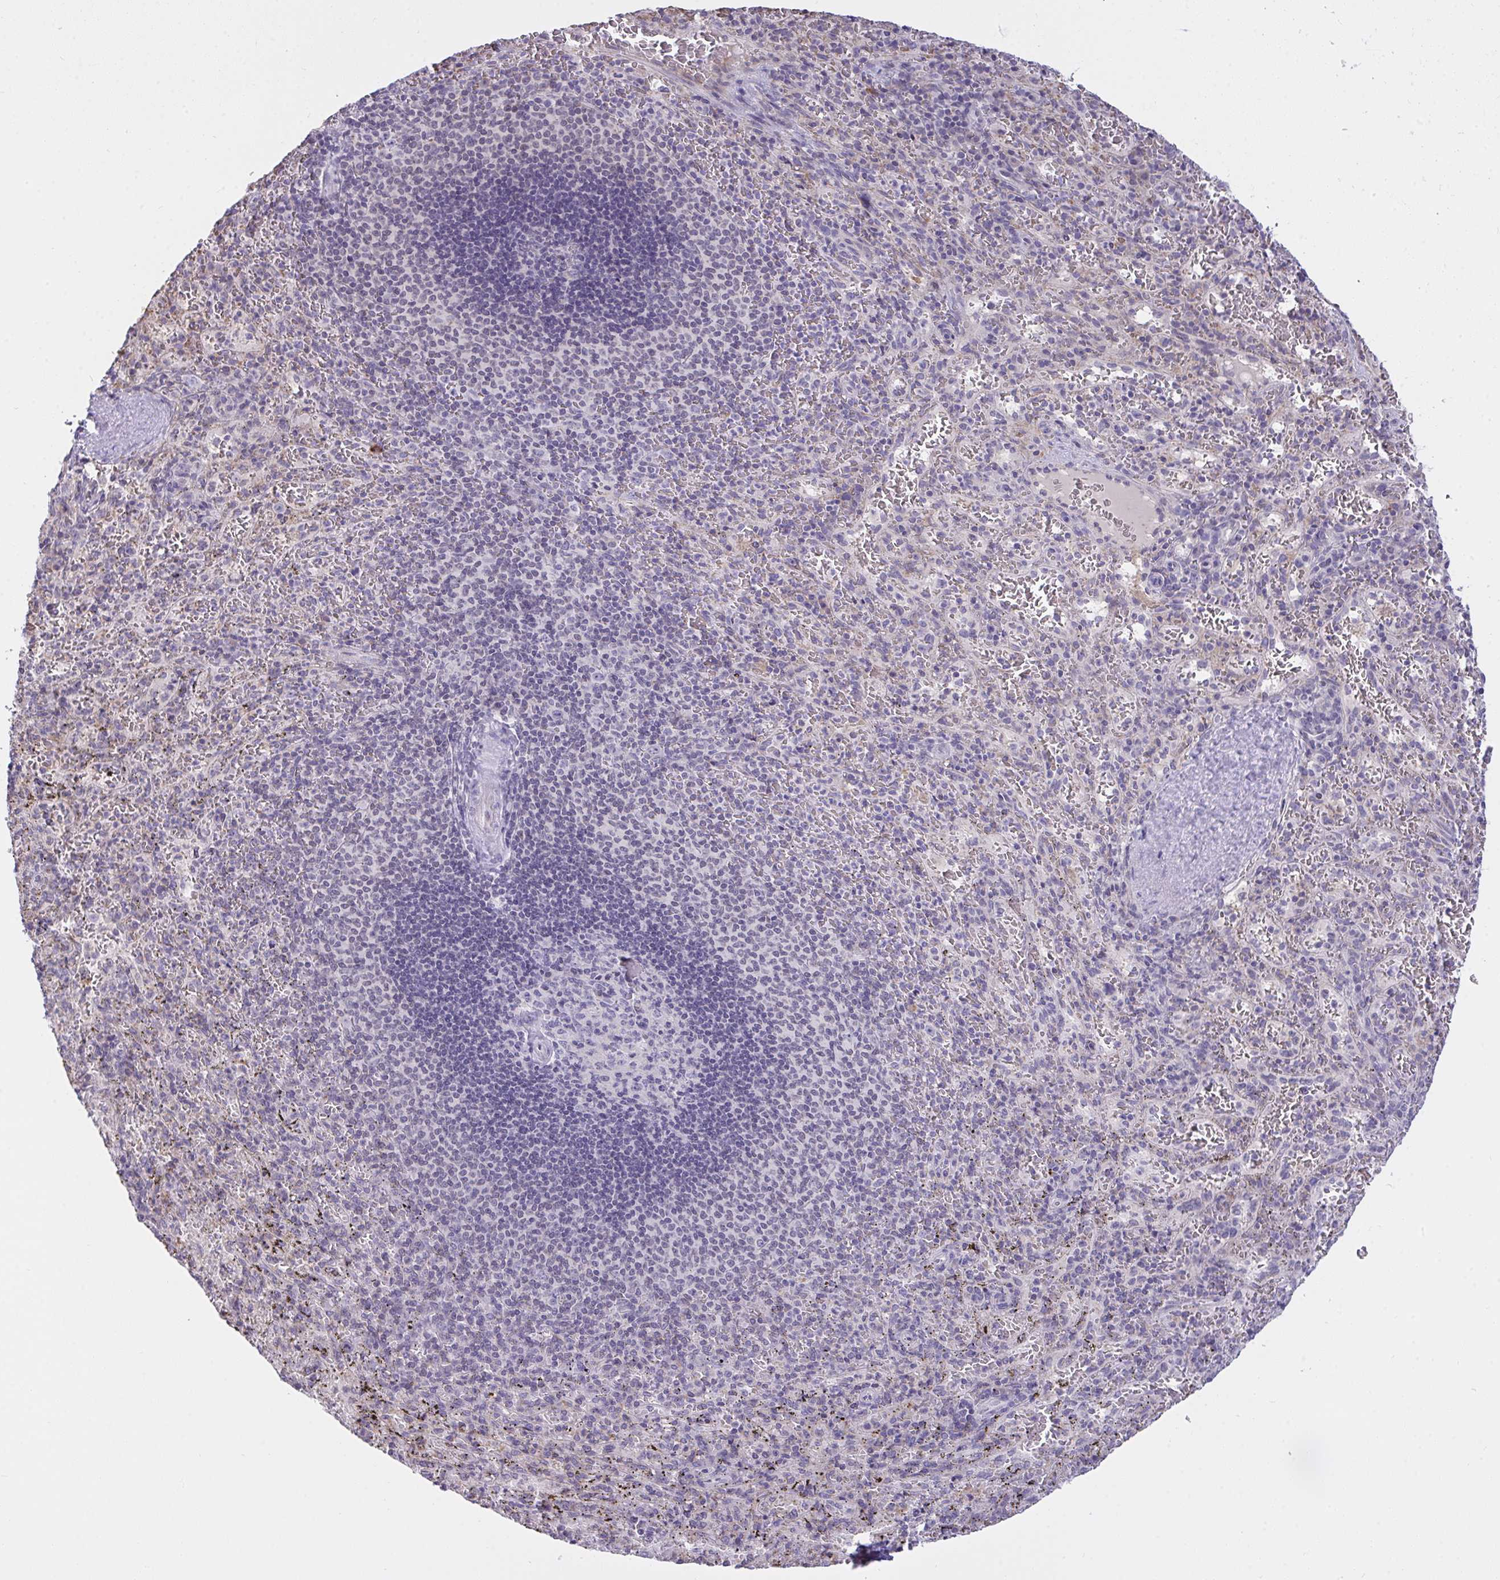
{"staining": {"intensity": "negative", "quantity": "none", "location": "none"}, "tissue": "spleen", "cell_type": "Cells in red pulp", "image_type": "normal", "snomed": [{"axis": "morphology", "description": "Normal tissue, NOS"}, {"axis": "topography", "description": "Spleen"}], "caption": "This is a histopathology image of immunohistochemistry (IHC) staining of benign spleen, which shows no expression in cells in red pulp.", "gene": "SEMA6B", "patient": {"sex": "male", "age": 57}}